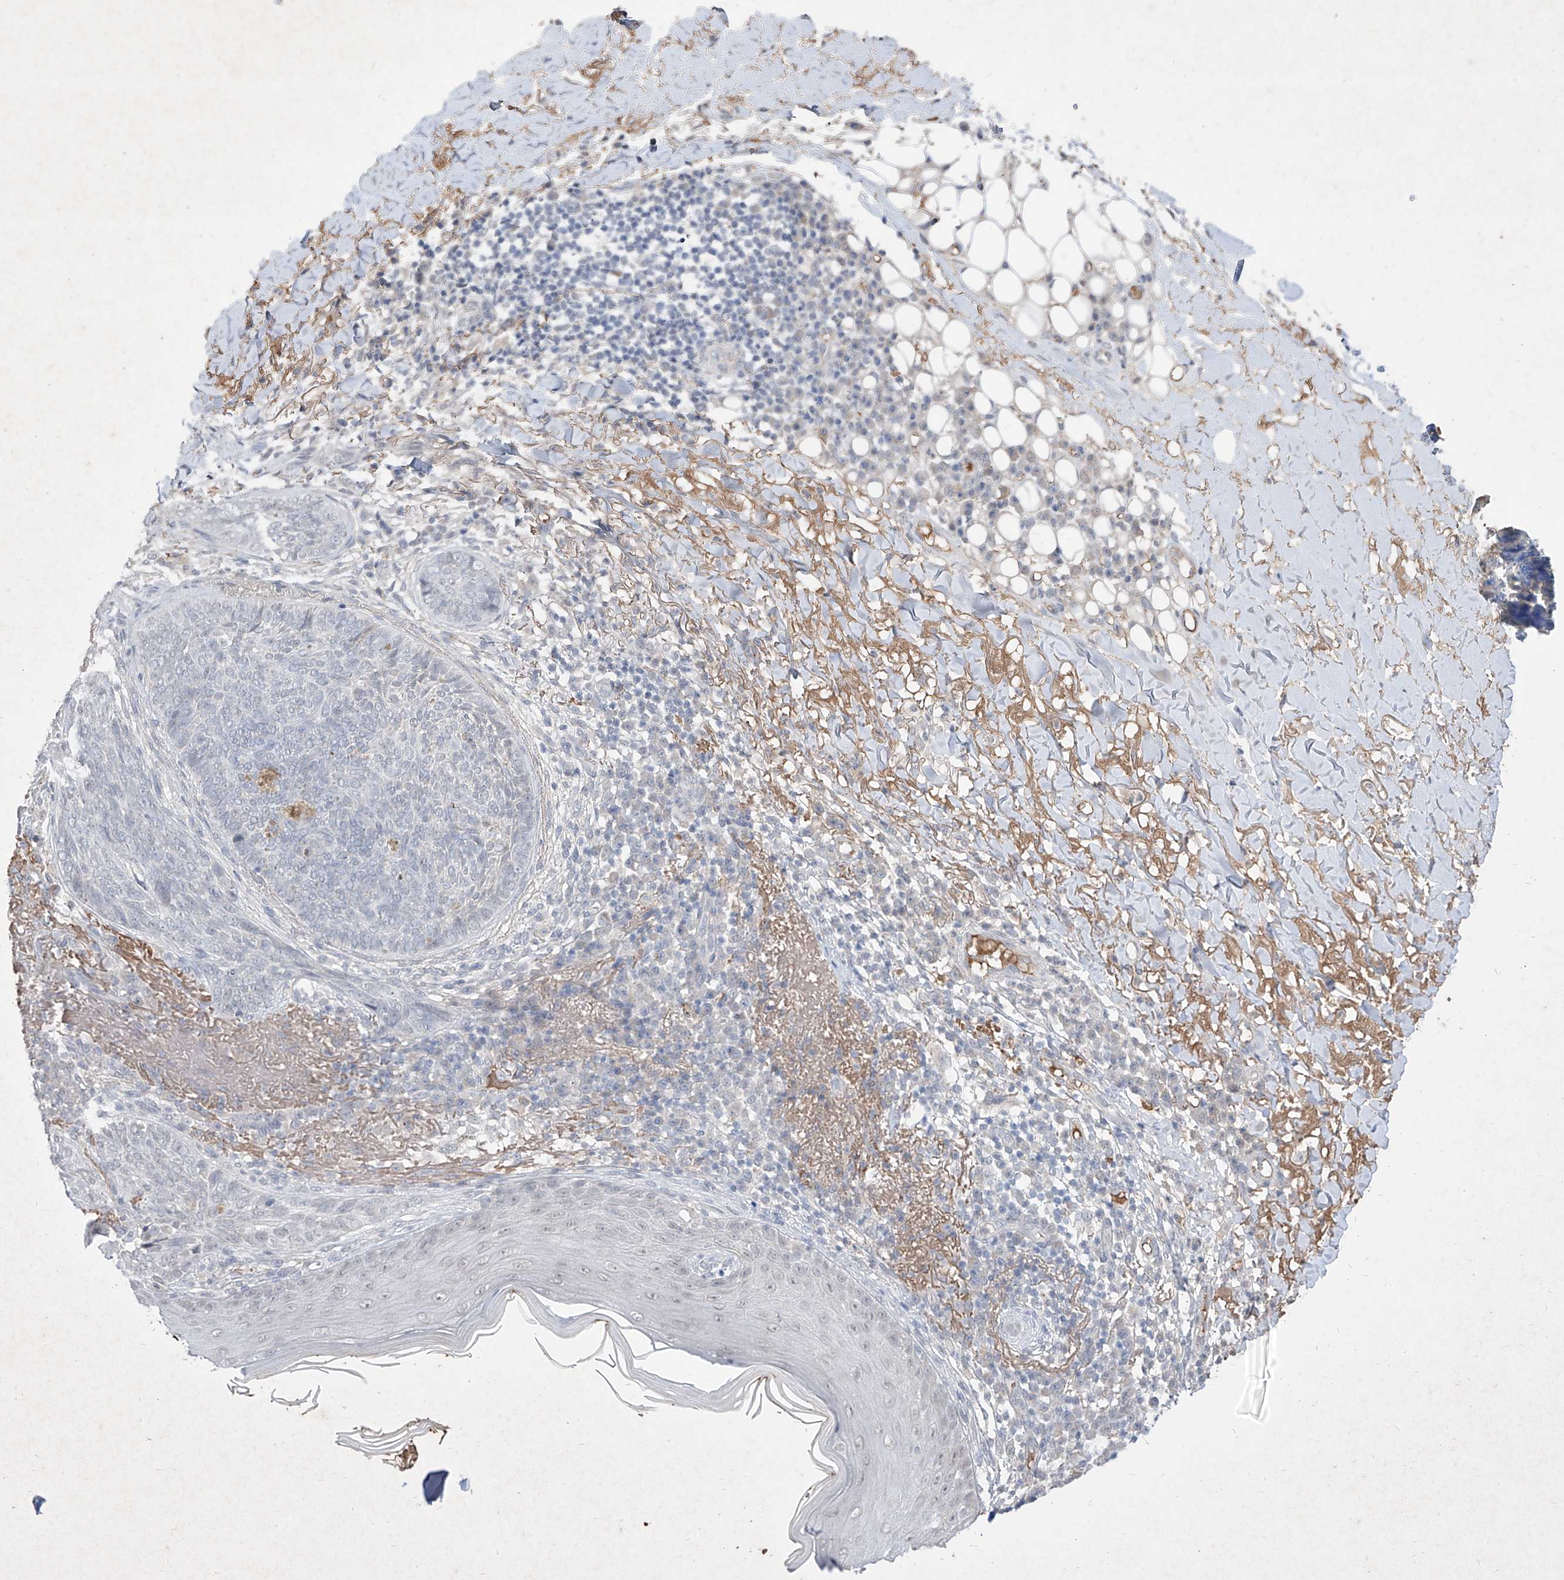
{"staining": {"intensity": "negative", "quantity": "none", "location": "none"}, "tissue": "skin cancer", "cell_type": "Tumor cells", "image_type": "cancer", "snomed": [{"axis": "morphology", "description": "Basal cell carcinoma"}, {"axis": "topography", "description": "Skin"}], "caption": "Immunohistochemistry of skin cancer (basal cell carcinoma) shows no expression in tumor cells. Brightfield microscopy of immunohistochemistry stained with DAB (3,3'-diaminobenzidine) (brown) and hematoxylin (blue), captured at high magnification.", "gene": "C4A", "patient": {"sex": "male", "age": 85}}